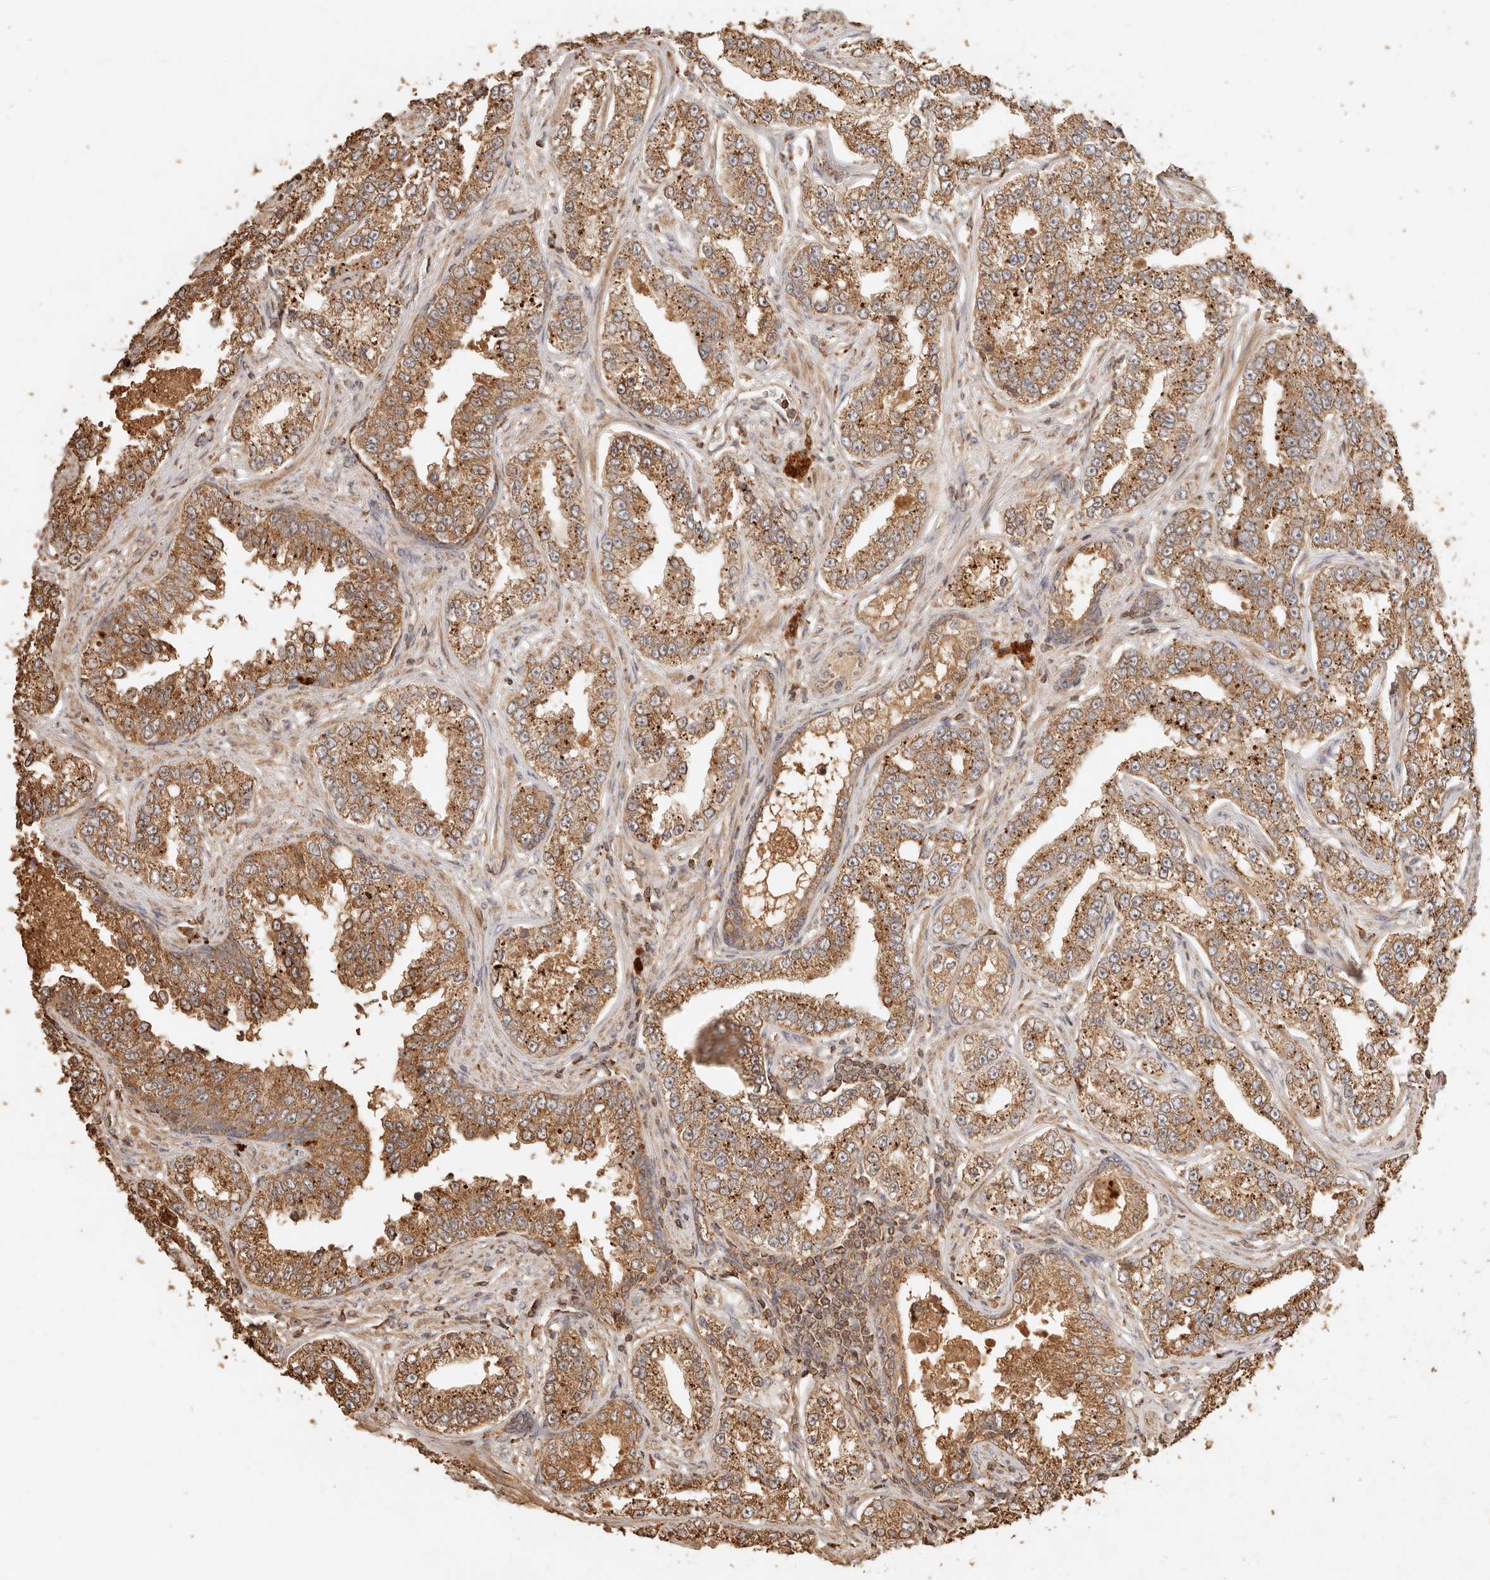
{"staining": {"intensity": "moderate", "quantity": ">75%", "location": "cytoplasmic/membranous"}, "tissue": "prostate cancer", "cell_type": "Tumor cells", "image_type": "cancer", "snomed": [{"axis": "morphology", "description": "Normal tissue, NOS"}, {"axis": "morphology", "description": "Adenocarcinoma, High grade"}, {"axis": "topography", "description": "Prostate"}], "caption": "A medium amount of moderate cytoplasmic/membranous expression is seen in about >75% of tumor cells in prostate cancer tissue.", "gene": "FAM180B", "patient": {"sex": "male", "age": 83}}